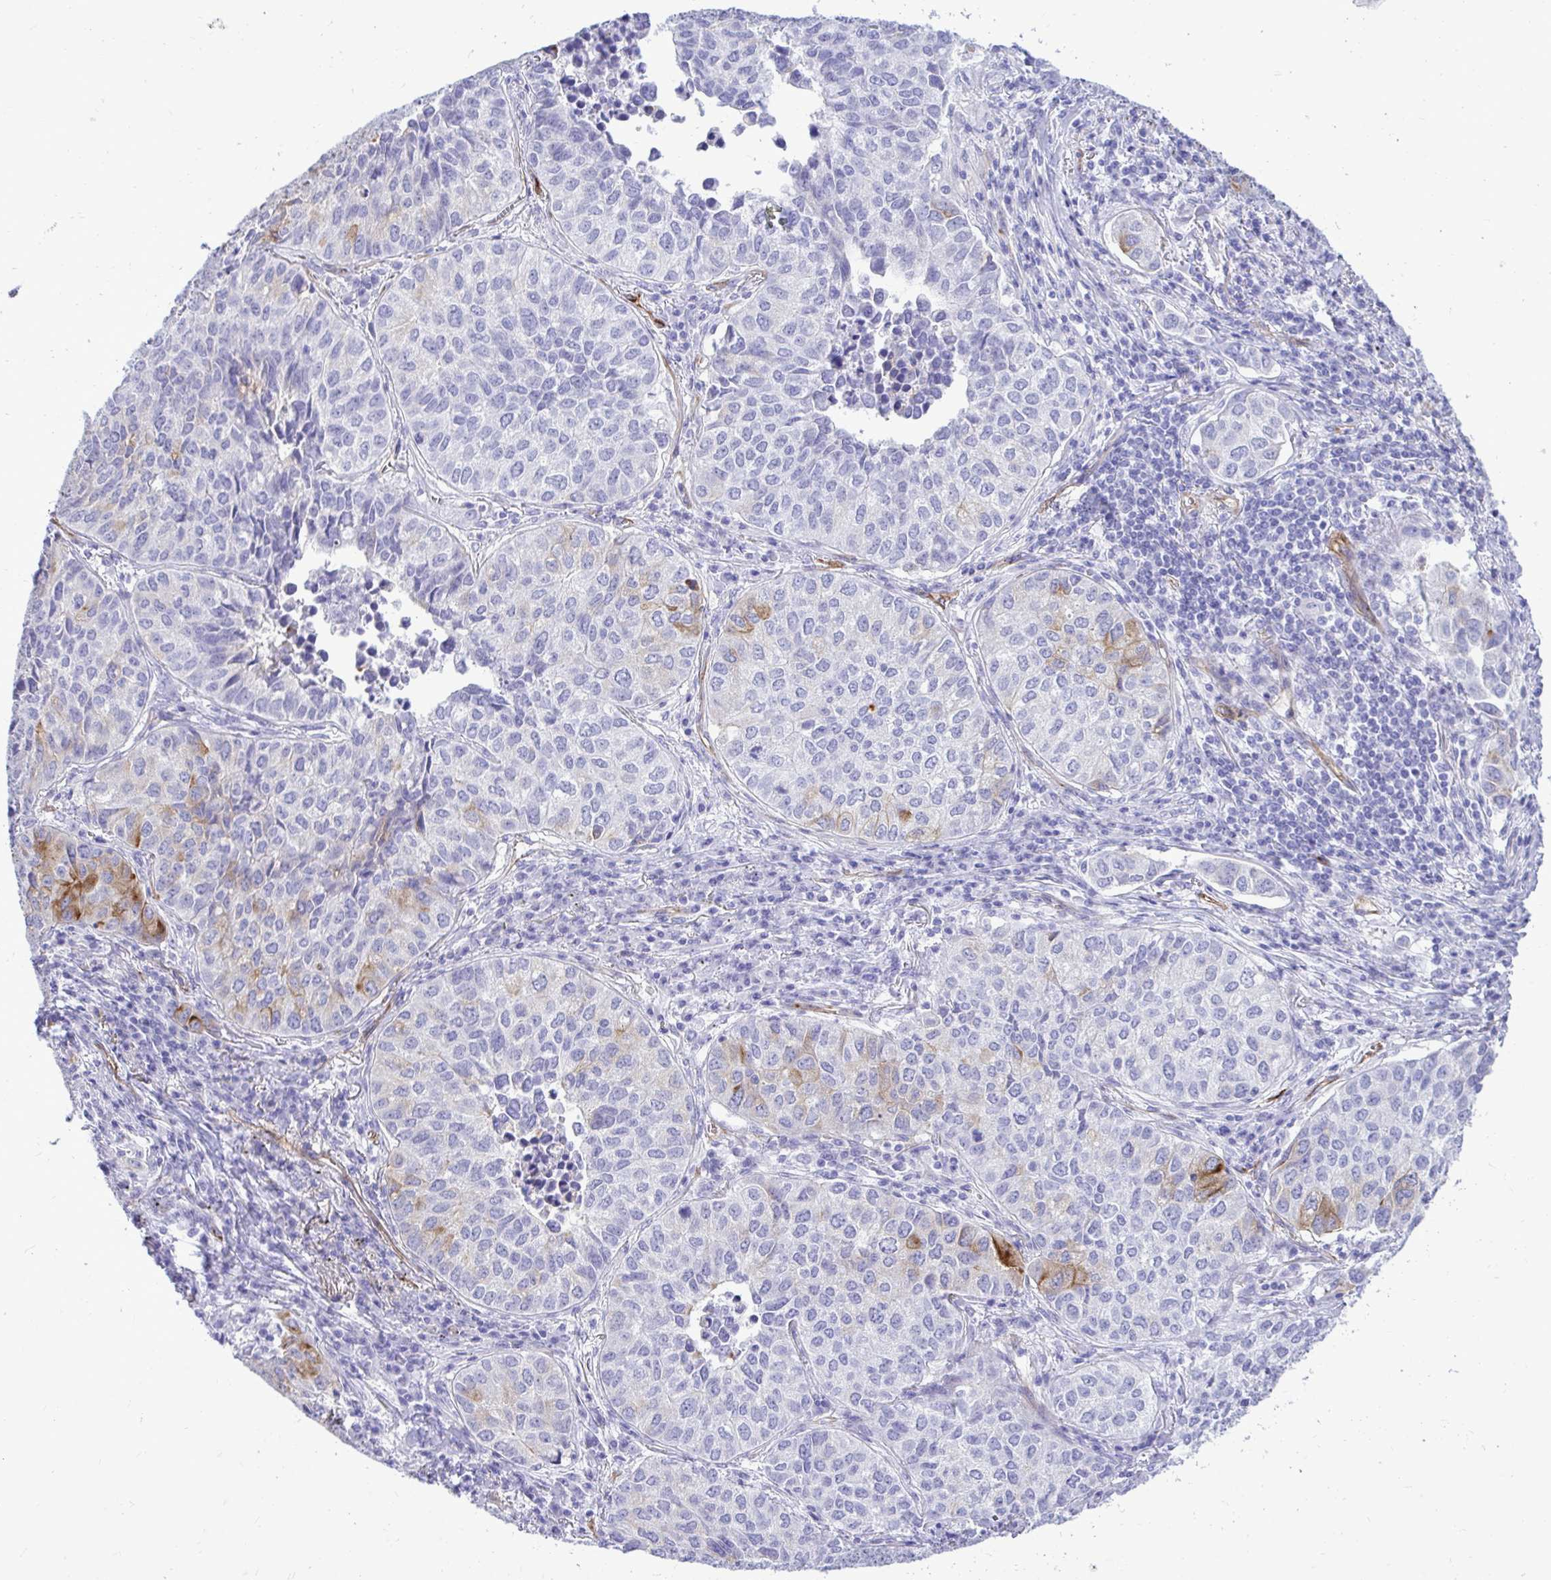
{"staining": {"intensity": "strong", "quantity": "<25%", "location": "cytoplasmic/membranous"}, "tissue": "lung cancer", "cell_type": "Tumor cells", "image_type": "cancer", "snomed": [{"axis": "morphology", "description": "Adenocarcinoma, NOS"}, {"axis": "topography", "description": "Lung"}], "caption": "Protein expression analysis of human lung cancer reveals strong cytoplasmic/membranous positivity in about <25% of tumor cells.", "gene": "ABCG2", "patient": {"sex": "female", "age": 50}}